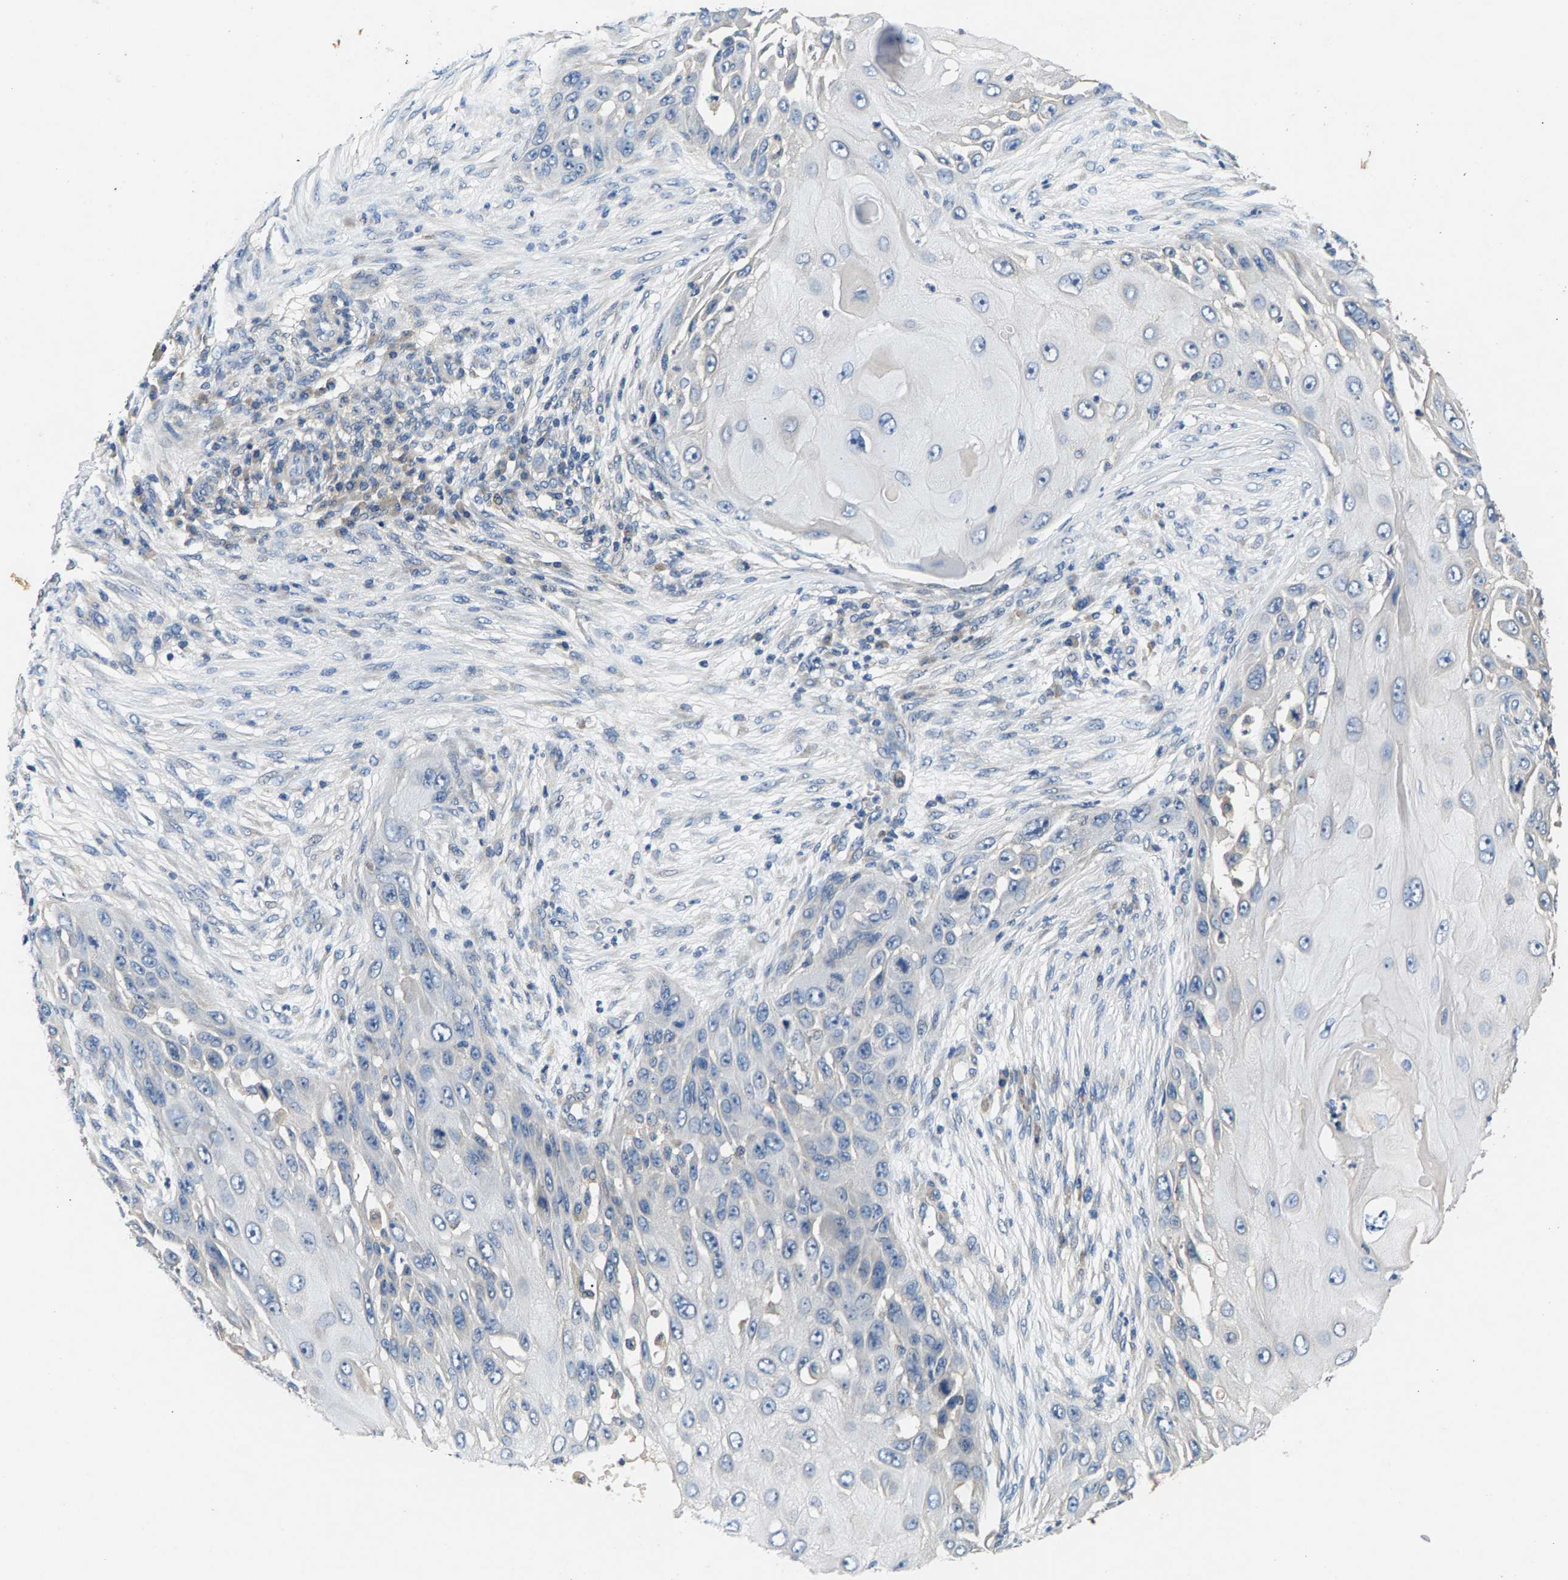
{"staining": {"intensity": "negative", "quantity": "none", "location": "none"}, "tissue": "skin cancer", "cell_type": "Tumor cells", "image_type": "cancer", "snomed": [{"axis": "morphology", "description": "Squamous cell carcinoma, NOS"}, {"axis": "topography", "description": "Skin"}], "caption": "DAB immunohistochemical staining of human squamous cell carcinoma (skin) displays no significant staining in tumor cells.", "gene": "NT5C", "patient": {"sex": "female", "age": 44}}